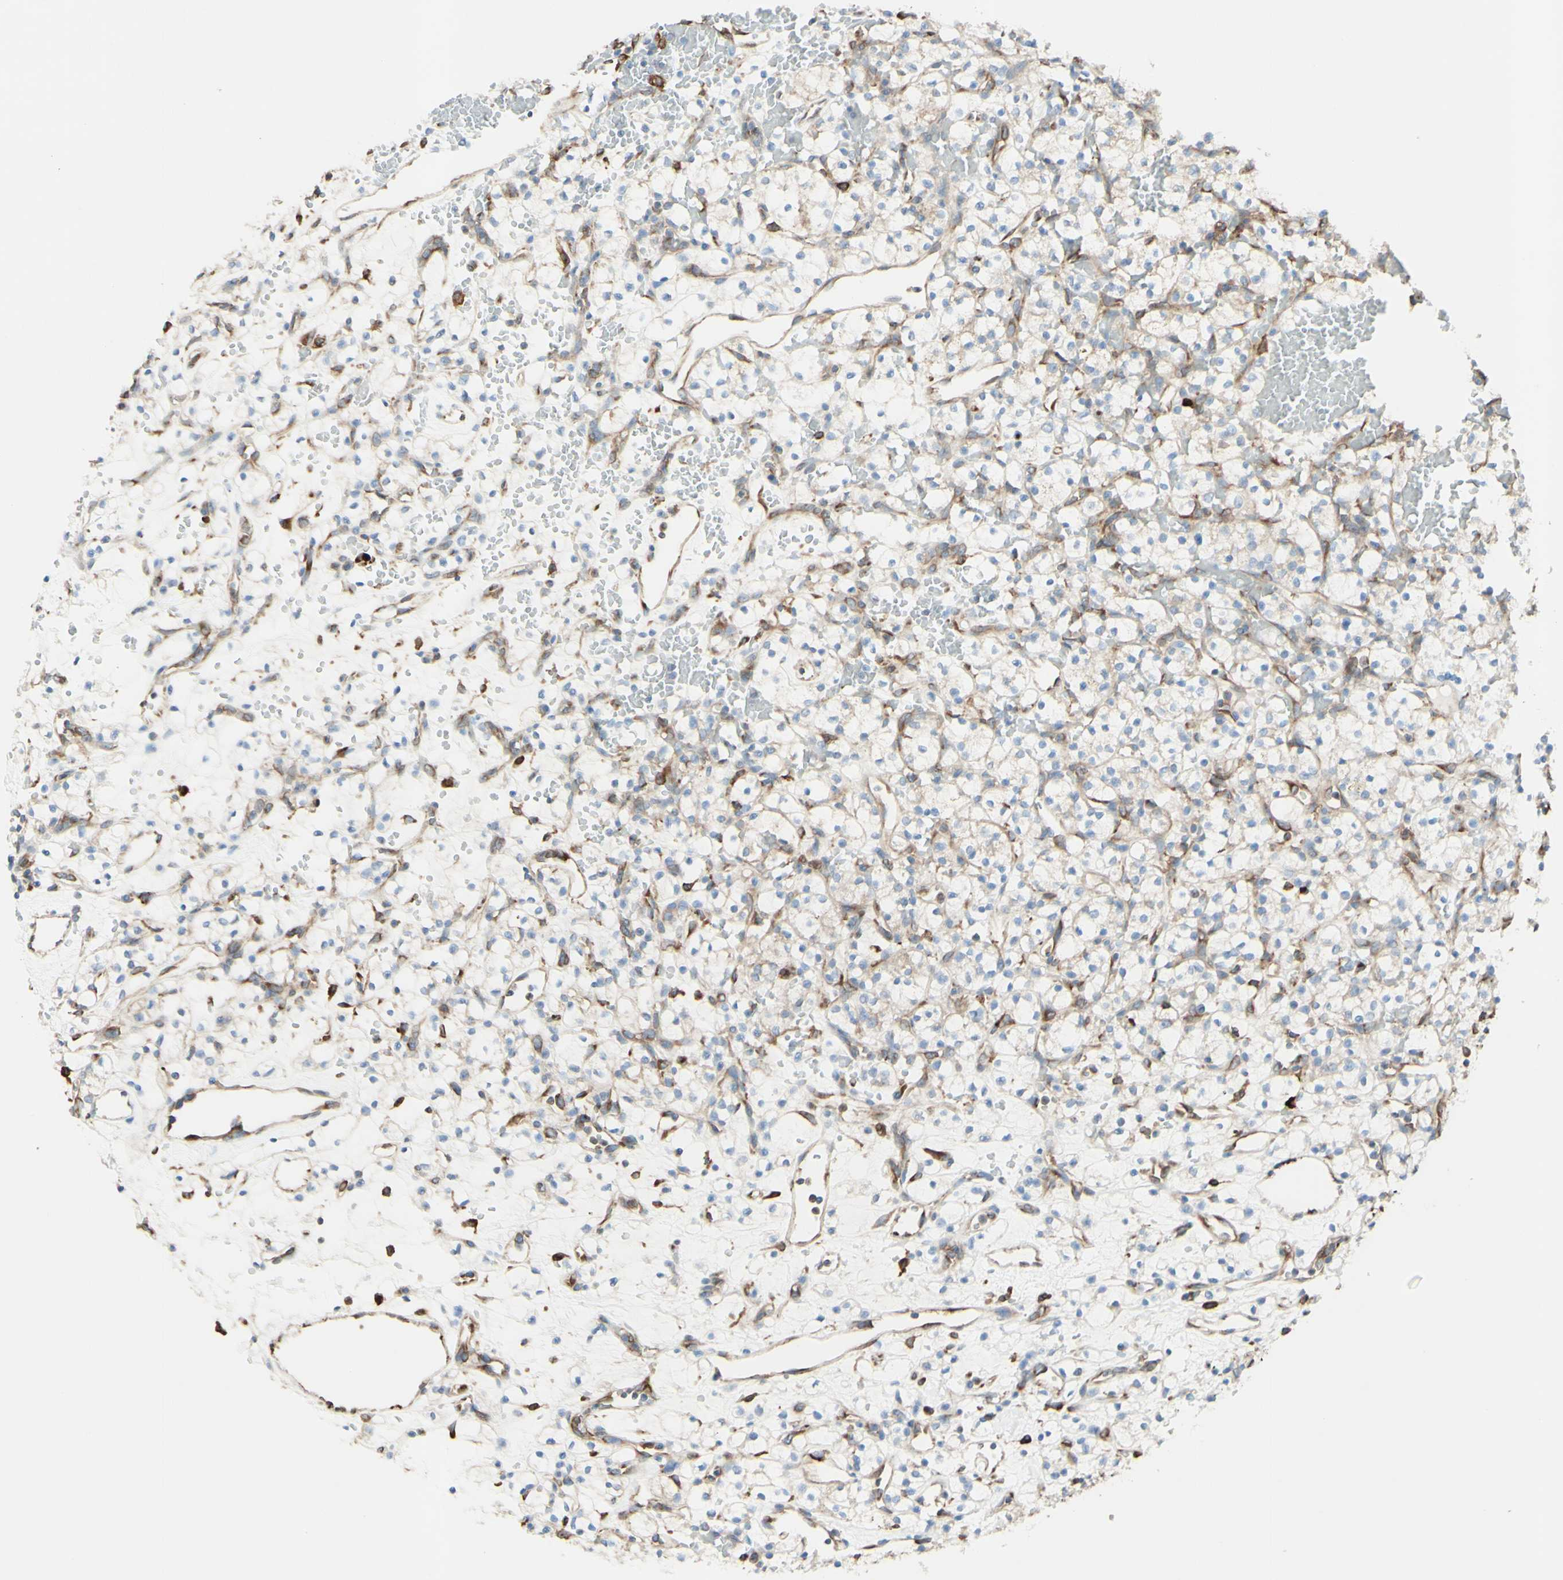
{"staining": {"intensity": "weak", "quantity": "25%-75%", "location": "cytoplasmic/membranous"}, "tissue": "renal cancer", "cell_type": "Tumor cells", "image_type": "cancer", "snomed": [{"axis": "morphology", "description": "Adenocarcinoma, NOS"}, {"axis": "topography", "description": "Kidney"}], "caption": "This is a histology image of immunohistochemistry staining of renal cancer (adenocarcinoma), which shows weak staining in the cytoplasmic/membranous of tumor cells.", "gene": "DNAJB11", "patient": {"sex": "female", "age": 60}}